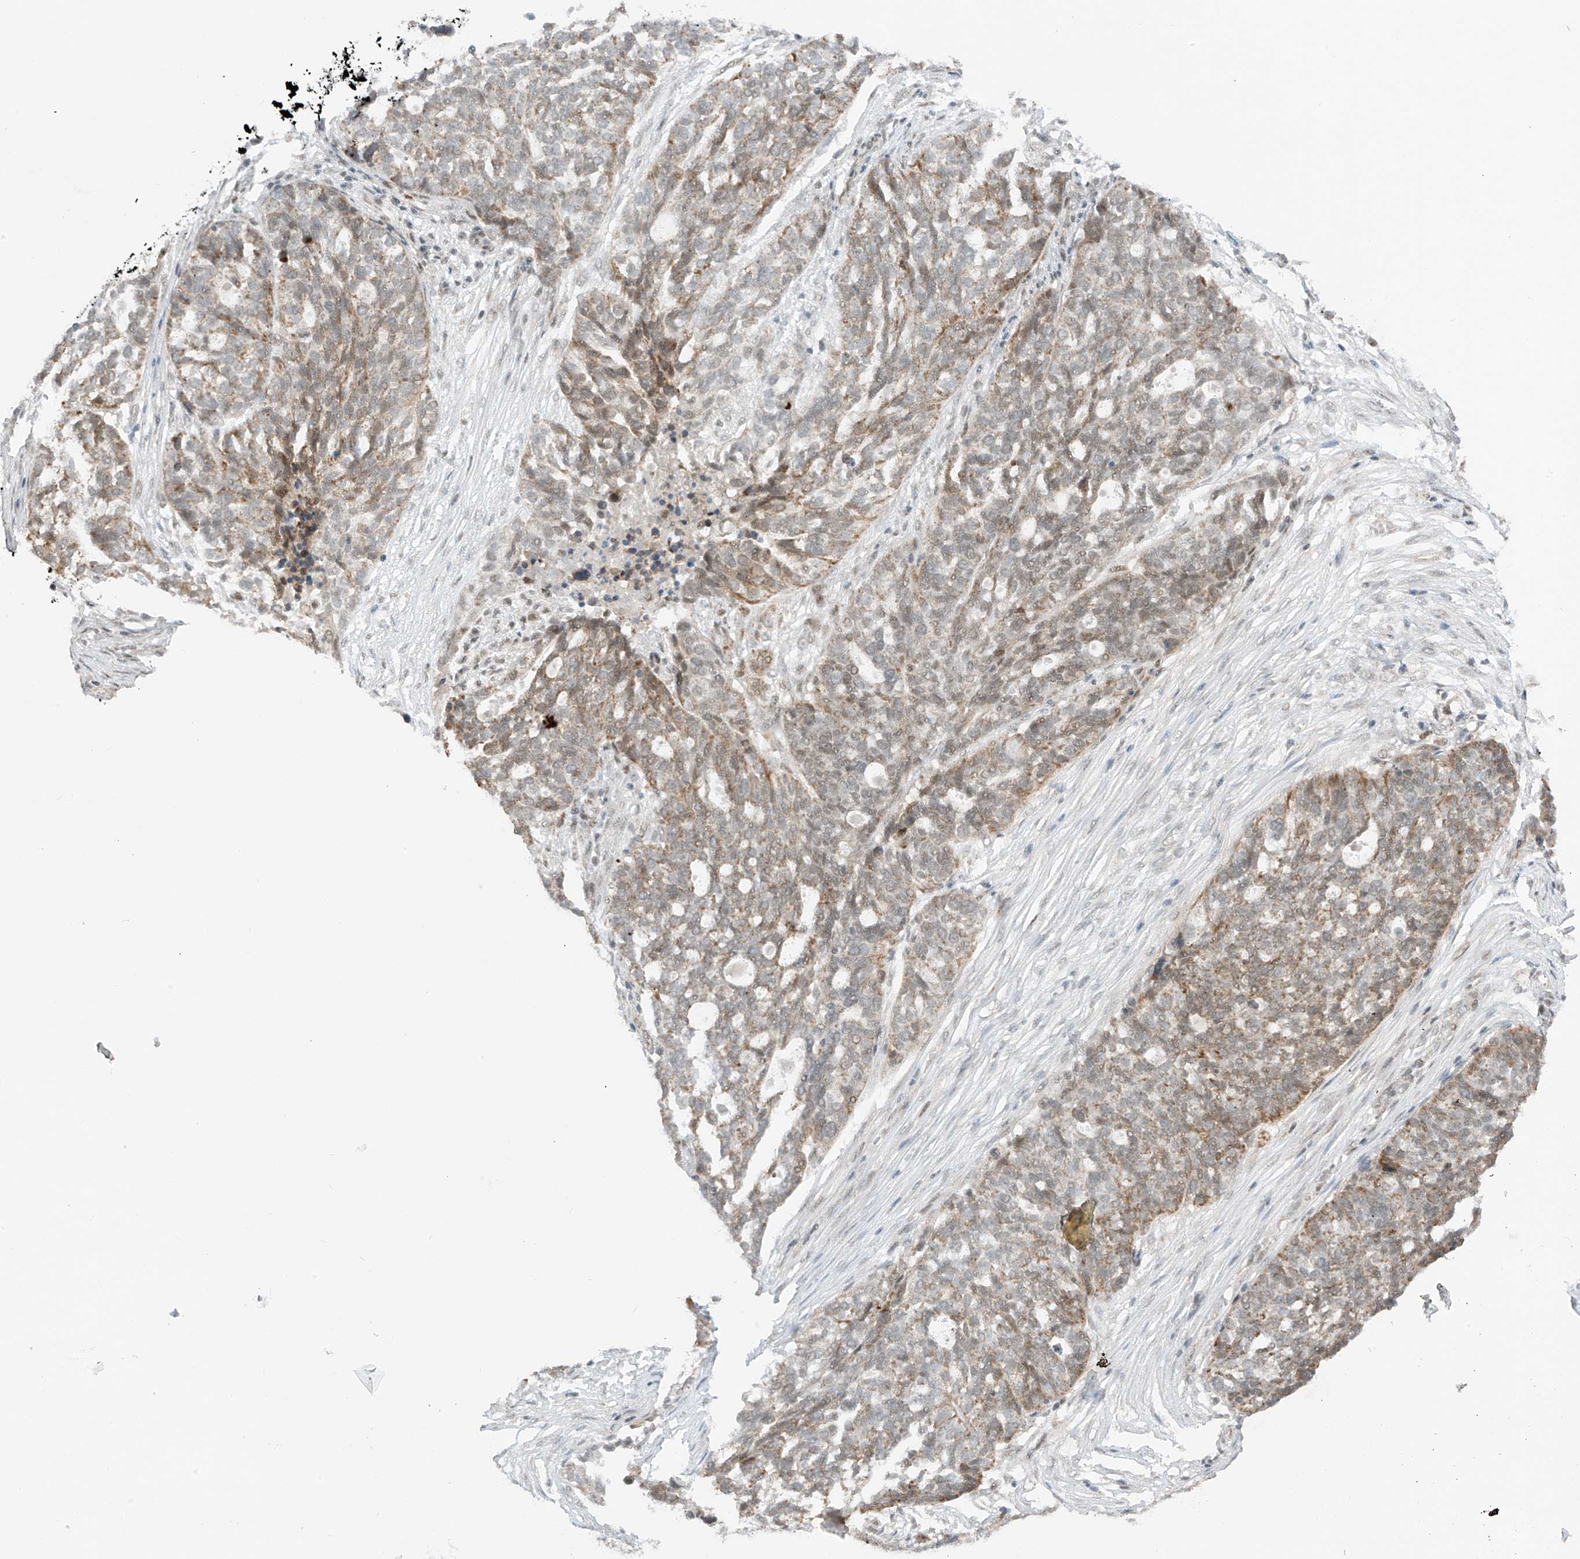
{"staining": {"intensity": "weak", "quantity": "25%-75%", "location": "cytoplasmic/membranous"}, "tissue": "ovarian cancer", "cell_type": "Tumor cells", "image_type": "cancer", "snomed": [{"axis": "morphology", "description": "Cystadenocarcinoma, serous, NOS"}, {"axis": "topography", "description": "Ovary"}], "caption": "Protein staining of ovarian cancer tissue shows weak cytoplasmic/membranous positivity in about 25%-75% of tumor cells.", "gene": "AURKAIP1", "patient": {"sex": "female", "age": 59}}